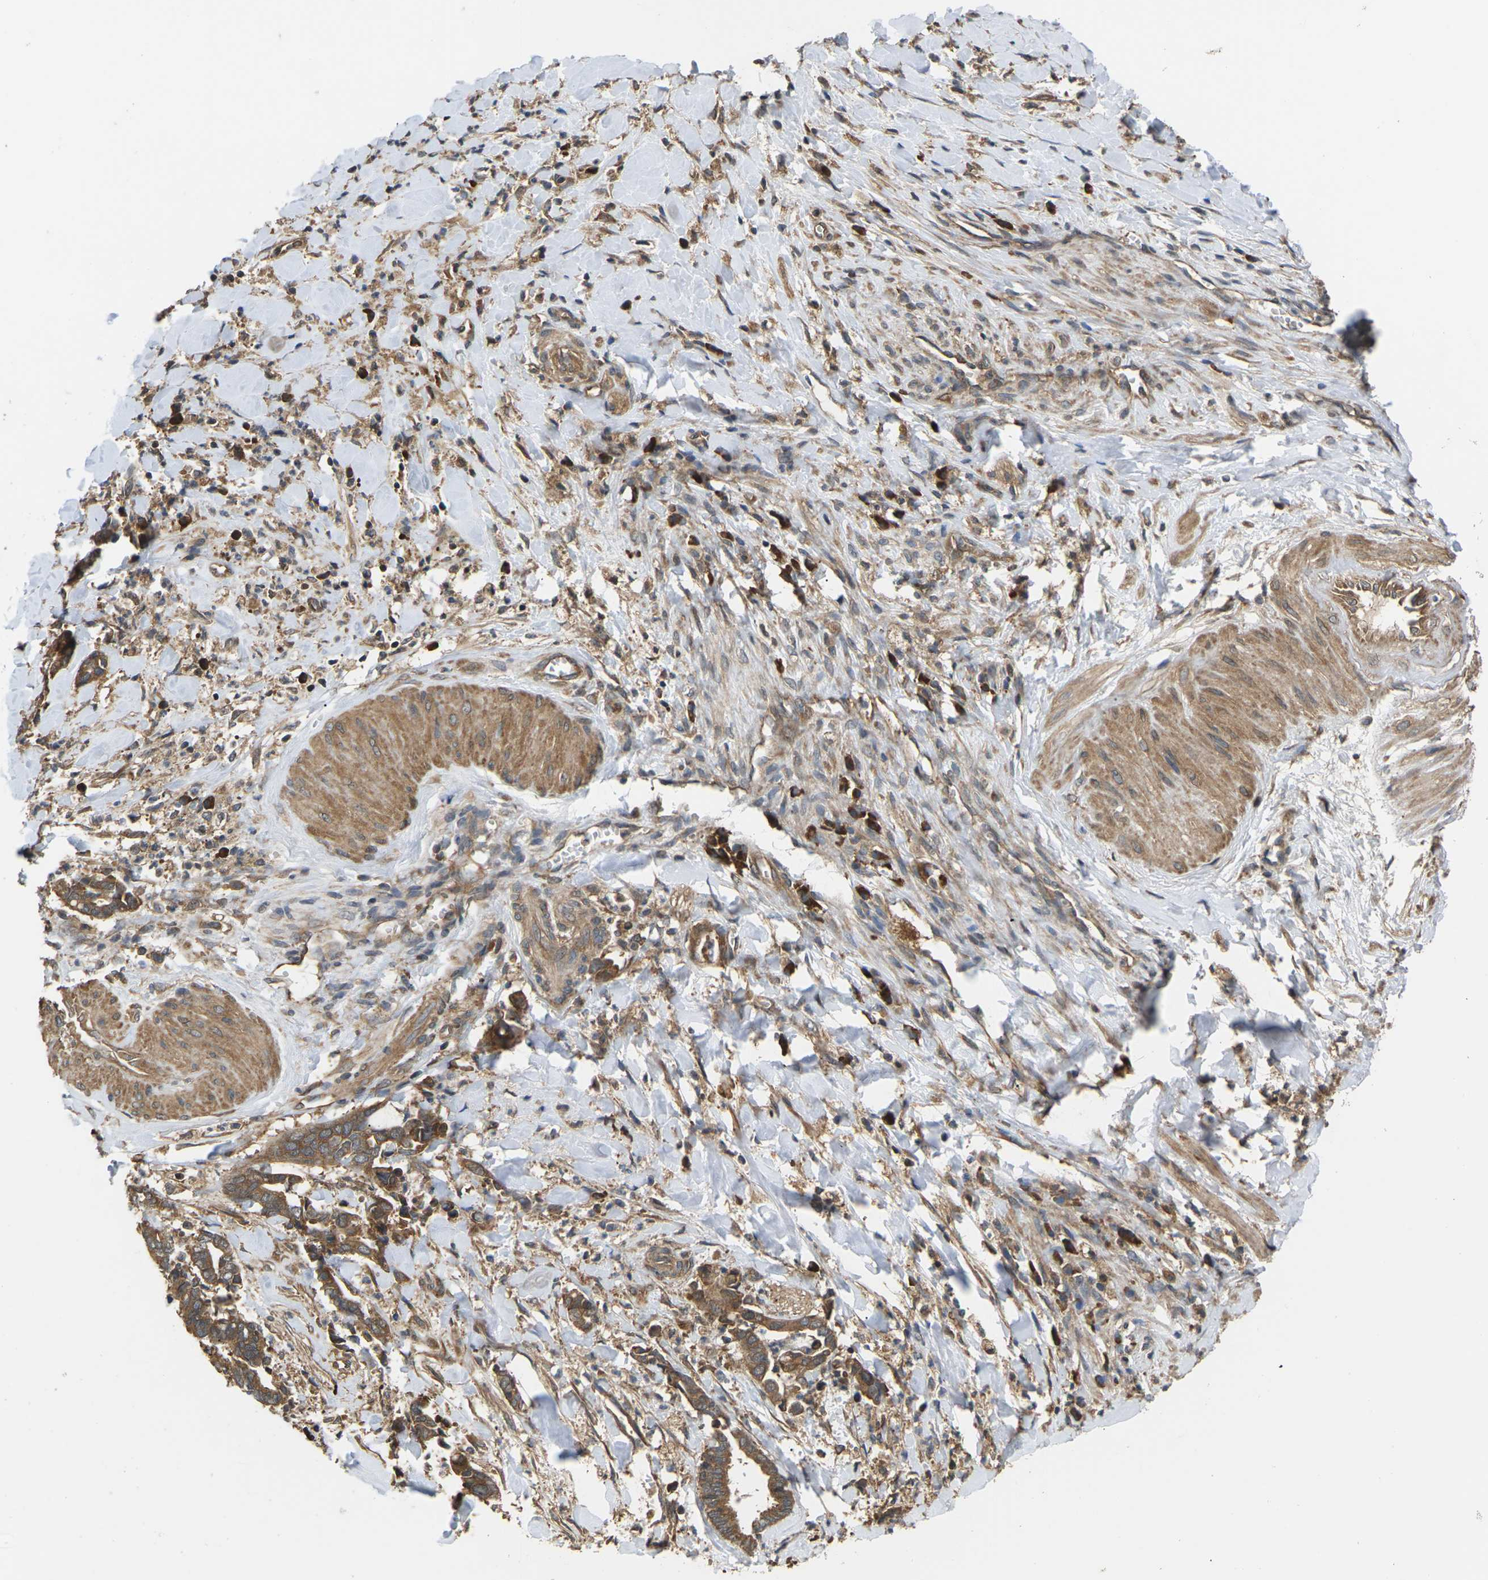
{"staining": {"intensity": "moderate", "quantity": ">75%", "location": "cytoplasmic/membranous"}, "tissue": "cervical cancer", "cell_type": "Tumor cells", "image_type": "cancer", "snomed": [{"axis": "morphology", "description": "Adenocarcinoma, NOS"}, {"axis": "topography", "description": "Cervix"}], "caption": "Immunohistochemistry (IHC) (DAB) staining of cervical adenocarcinoma shows moderate cytoplasmic/membranous protein staining in approximately >75% of tumor cells.", "gene": "NRAS", "patient": {"sex": "female", "age": 44}}